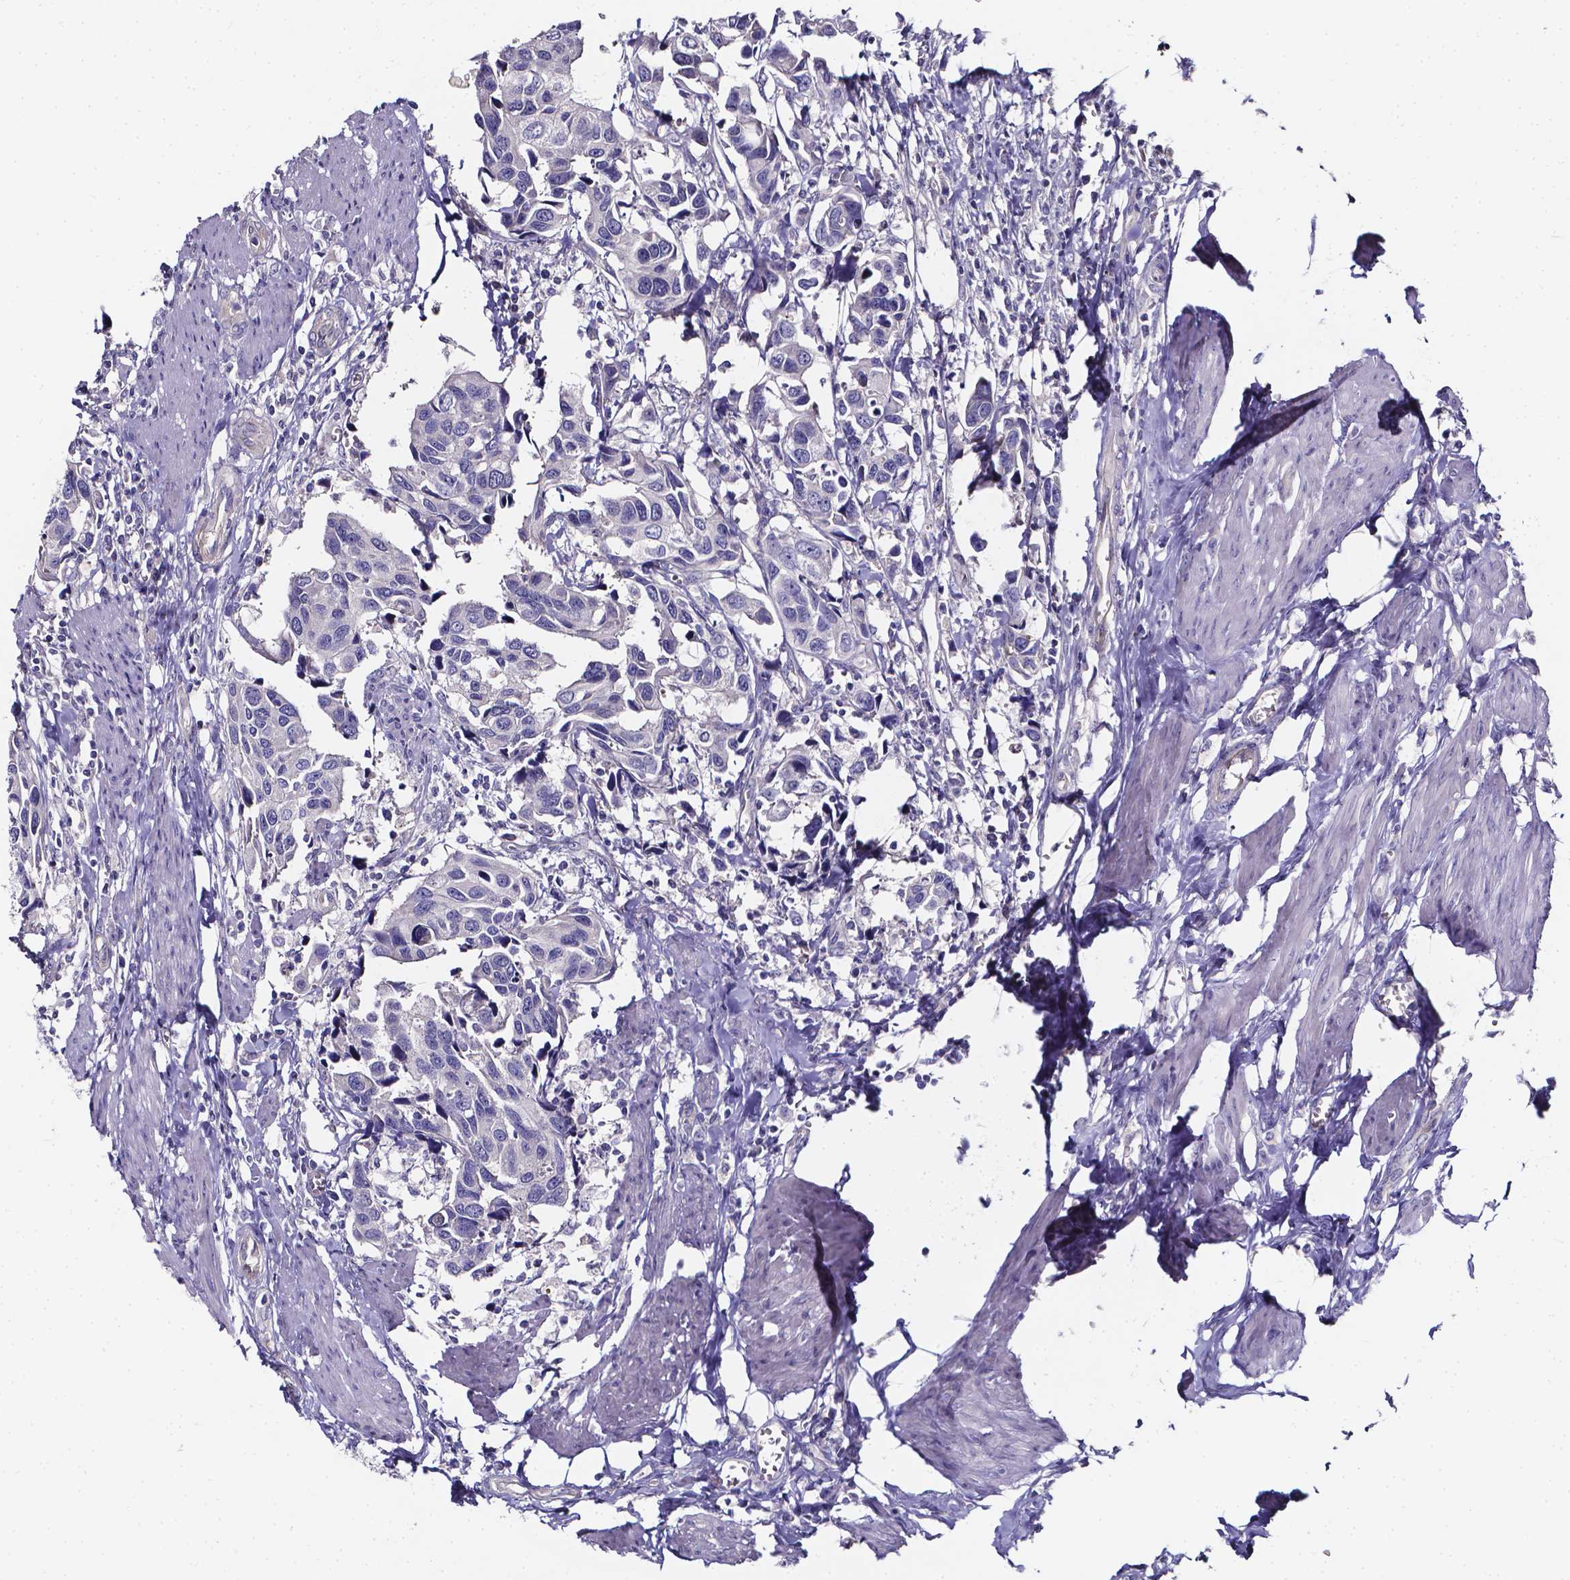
{"staining": {"intensity": "negative", "quantity": "none", "location": "none"}, "tissue": "urothelial cancer", "cell_type": "Tumor cells", "image_type": "cancer", "snomed": [{"axis": "morphology", "description": "Urothelial carcinoma, High grade"}, {"axis": "topography", "description": "Urinary bladder"}], "caption": "There is no significant staining in tumor cells of urothelial cancer.", "gene": "CACNG8", "patient": {"sex": "male", "age": 60}}